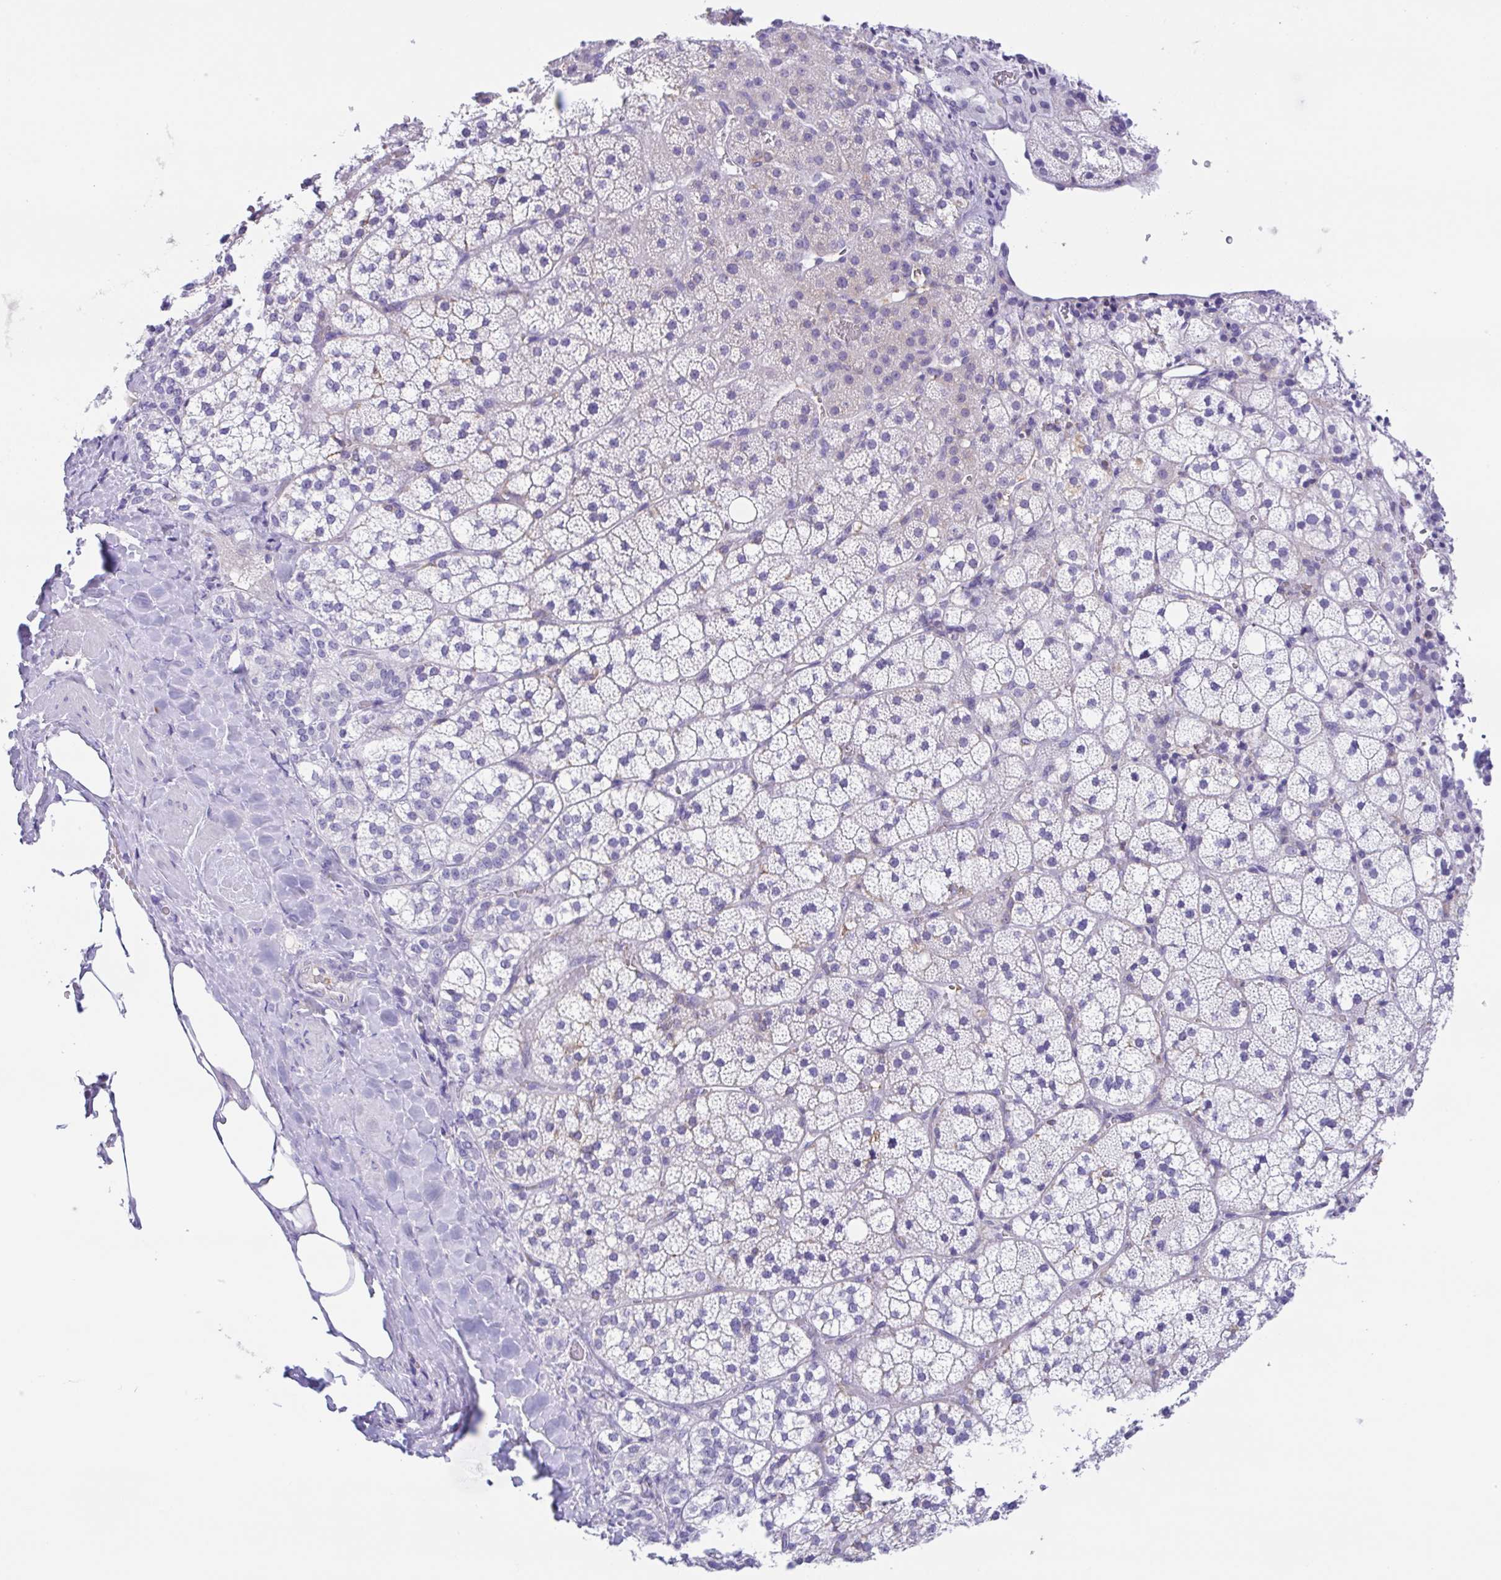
{"staining": {"intensity": "negative", "quantity": "none", "location": "none"}, "tissue": "adrenal gland", "cell_type": "Glandular cells", "image_type": "normal", "snomed": [{"axis": "morphology", "description": "Normal tissue, NOS"}, {"axis": "topography", "description": "Adrenal gland"}], "caption": "High magnification brightfield microscopy of normal adrenal gland stained with DAB (brown) and counterstained with hematoxylin (blue): glandular cells show no significant staining.", "gene": "ARPP21", "patient": {"sex": "male", "age": 53}}